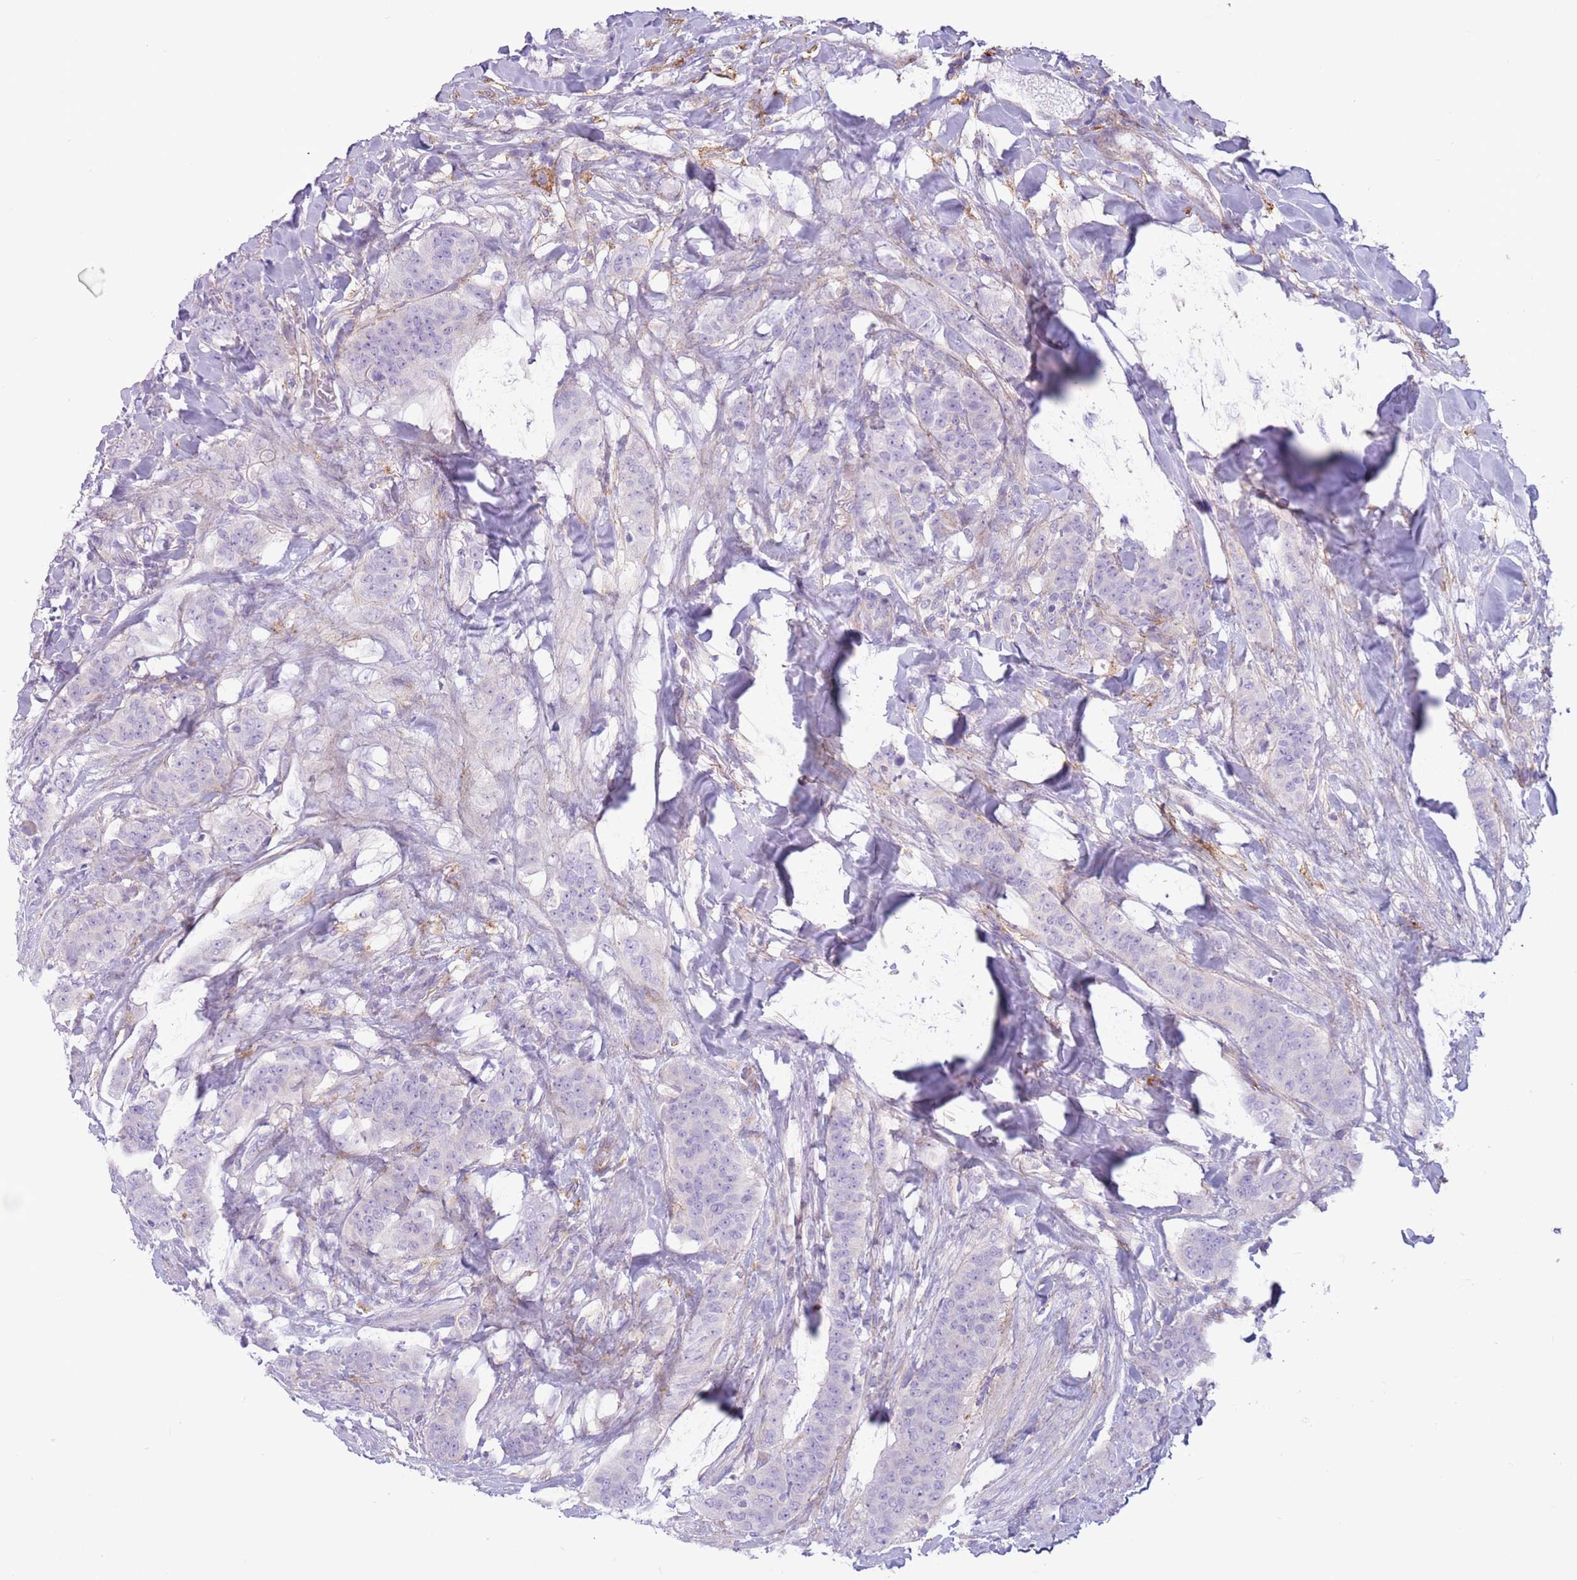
{"staining": {"intensity": "negative", "quantity": "none", "location": "none"}, "tissue": "breast cancer", "cell_type": "Tumor cells", "image_type": "cancer", "snomed": [{"axis": "morphology", "description": "Duct carcinoma"}, {"axis": "topography", "description": "Breast"}], "caption": "This image is of intraductal carcinoma (breast) stained with IHC to label a protein in brown with the nuclei are counter-stained blue. There is no expression in tumor cells.", "gene": "SNX6", "patient": {"sex": "female", "age": 40}}